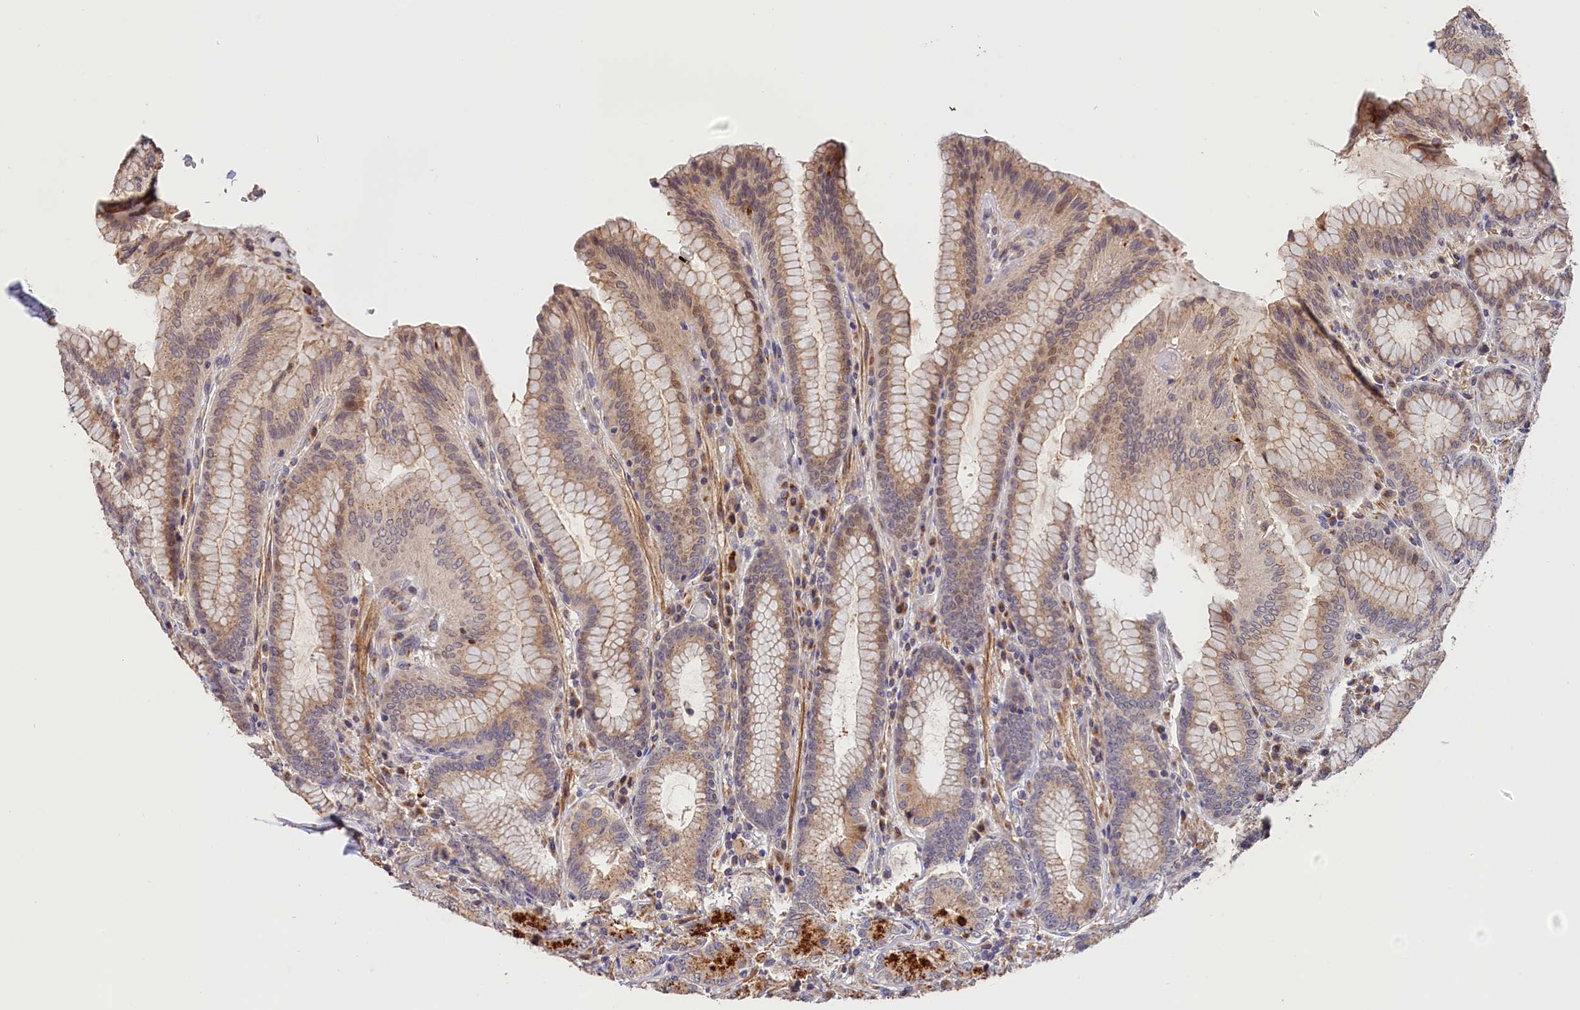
{"staining": {"intensity": "moderate", "quantity": ">75%", "location": "cytoplasmic/membranous"}, "tissue": "stomach", "cell_type": "Glandular cells", "image_type": "normal", "snomed": [{"axis": "morphology", "description": "Normal tissue, NOS"}, {"axis": "topography", "description": "Stomach, upper"}, {"axis": "topography", "description": "Stomach, lower"}], "caption": "Stomach stained with a protein marker exhibits moderate staining in glandular cells.", "gene": "TANGO6", "patient": {"sex": "female", "age": 76}}